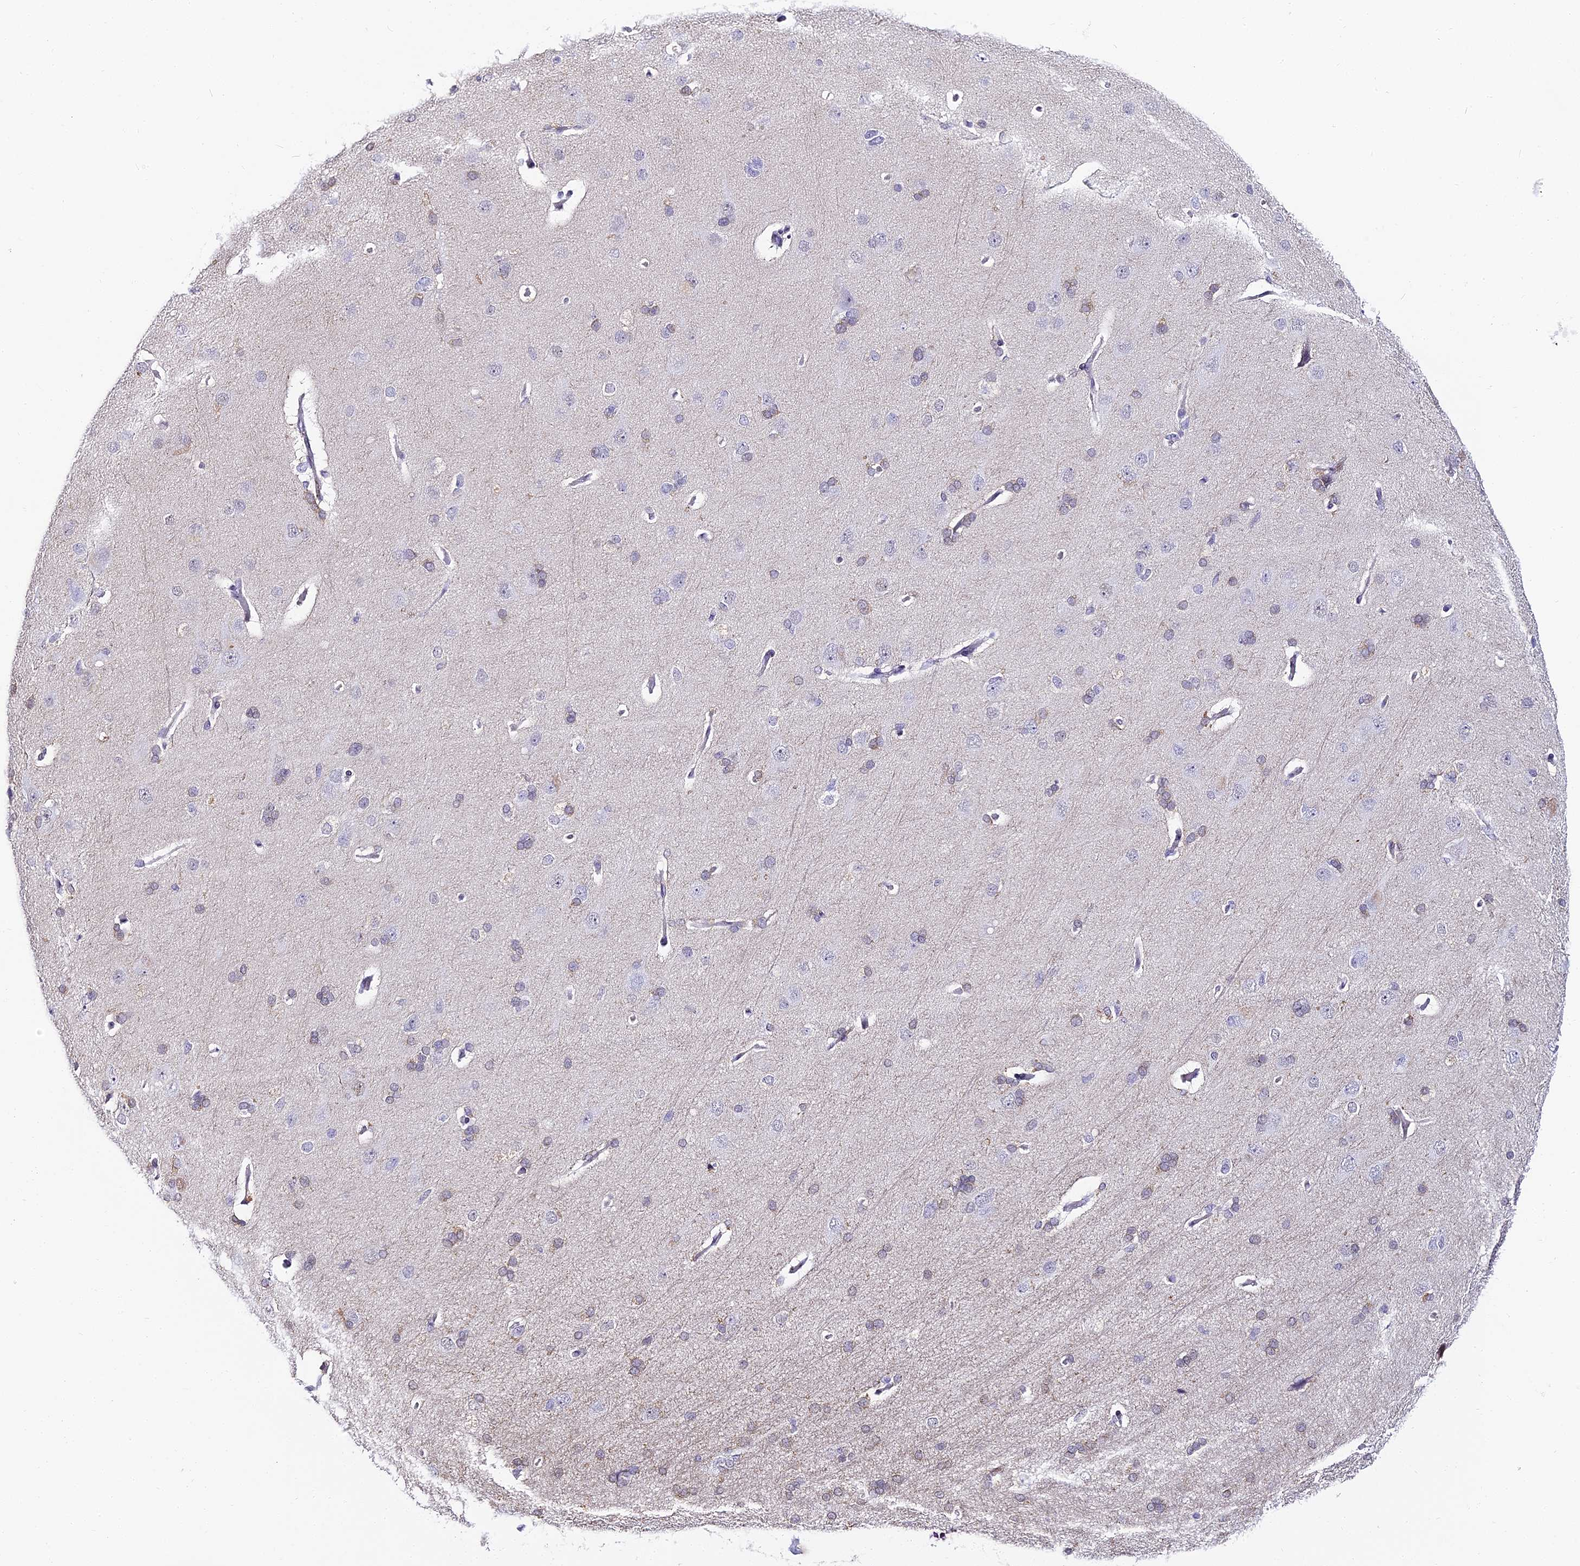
{"staining": {"intensity": "negative", "quantity": "none", "location": "none"}, "tissue": "cerebral cortex", "cell_type": "Endothelial cells", "image_type": "normal", "snomed": [{"axis": "morphology", "description": "Normal tissue, NOS"}, {"axis": "topography", "description": "Cerebral cortex"}], "caption": "DAB (3,3'-diaminobenzidine) immunohistochemical staining of normal human cerebral cortex displays no significant expression in endothelial cells. Brightfield microscopy of IHC stained with DAB (3,3'-diaminobenzidine) (brown) and hematoxylin (blue), captured at high magnification.", "gene": "ABHD14A", "patient": {"sex": "male", "age": 62}}